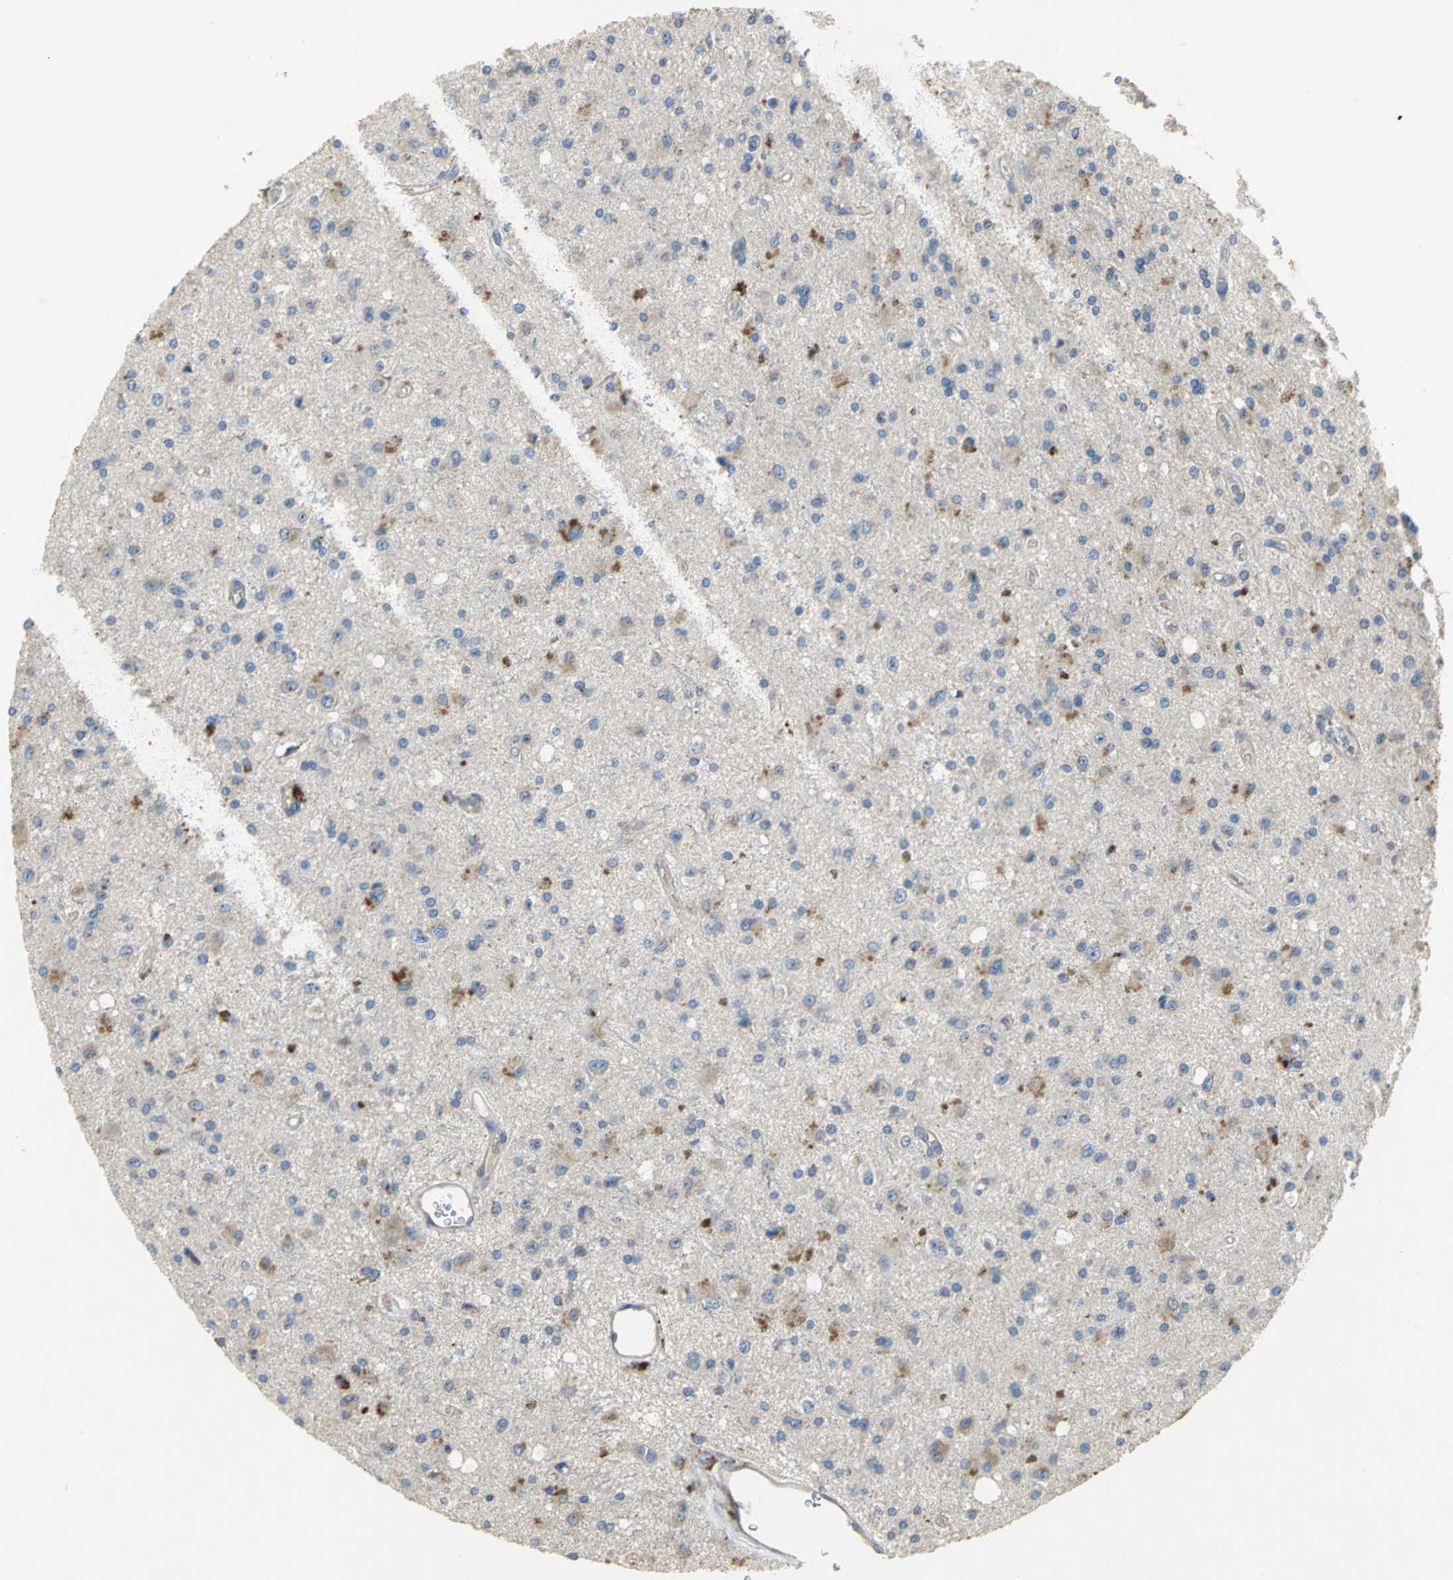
{"staining": {"intensity": "weak", "quantity": "25%-75%", "location": "cytoplasmic/membranous"}, "tissue": "glioma", "cell_type": "Tumor cells", "image_type": "cancer", "snomed": [{"axis": "morphology", "description": "Glioma, malignant, Low grade"}, {"axis": "topography", "description": "Brain"}], "caption": "Malignant glioma (low-grade) stained with immunohistochemistry (IHC) shows weak cytoplasmic/membranous staining in approximately 25%-75% of tumor cells. The staining is performed using DAB brown chromogen to label protein expression. The nuclei are counter-stained blue using hematoxylin.", "gene": "IL17RB", "patient": {"sex": "male", "age": 58}}